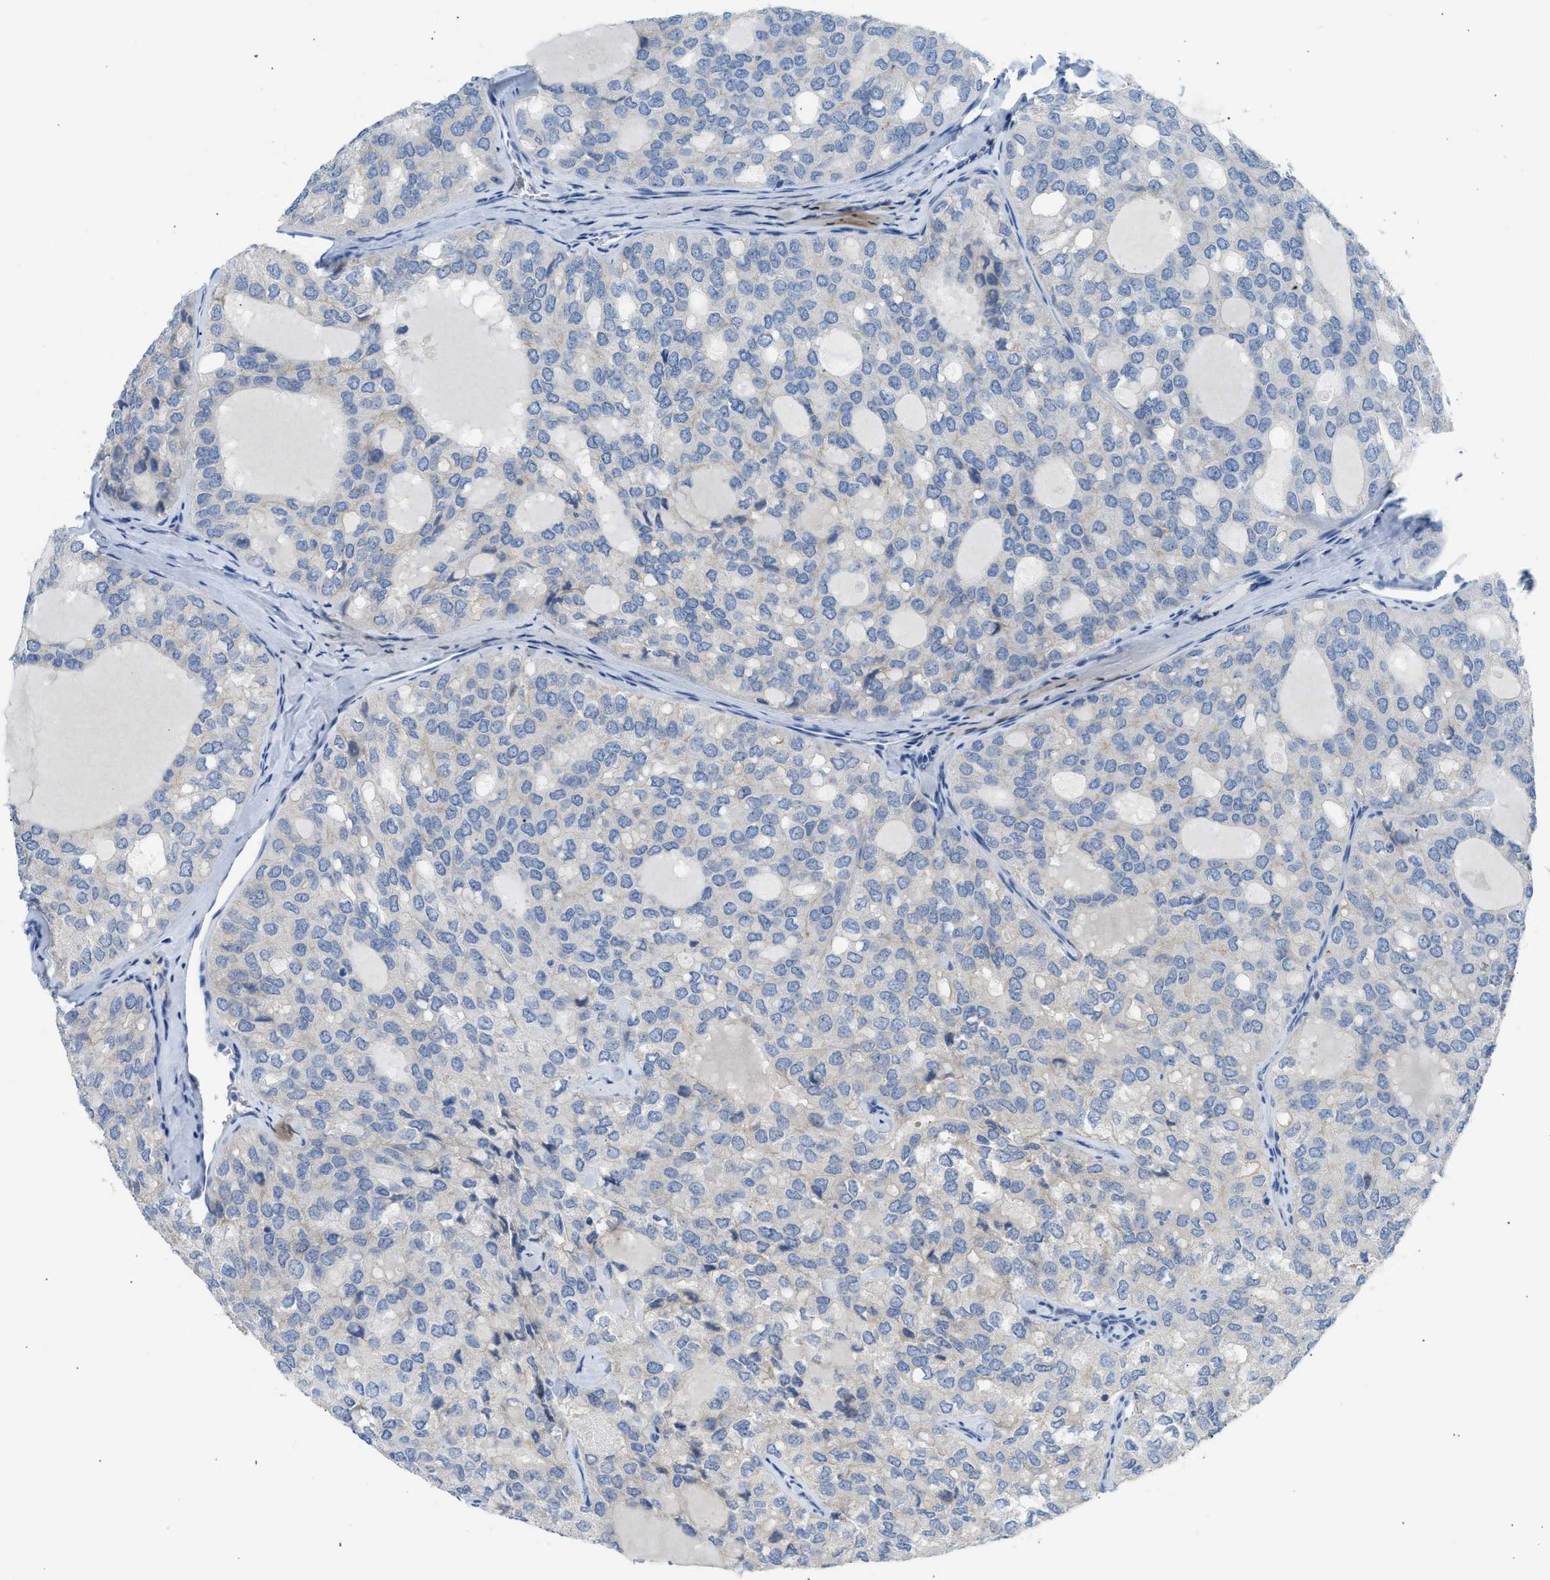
{"staining": {"intensity": "negative", "quantity": "none", "location": "none"}, "tissue": "thyroid cancer", "cell_type": "Tumor cells", "image_type": "cancer", "snomed": [{"axis": "morphology", "description": "Follicular adenoma carcinoma, NOS"}, {"axis": "topography", "description": "Thyroid gland"}], "caption": "Immunohistochemistry (IHC) photomicrograph of neoplastic tissue: thyroid follicular adenoma carcinoma stained with DAB (3,3'-diaminobenzidine) reveals no significant protein expression in tumor cells.", "gene": "ERBB2", "patient": {"sex": "male", "age": 75}}